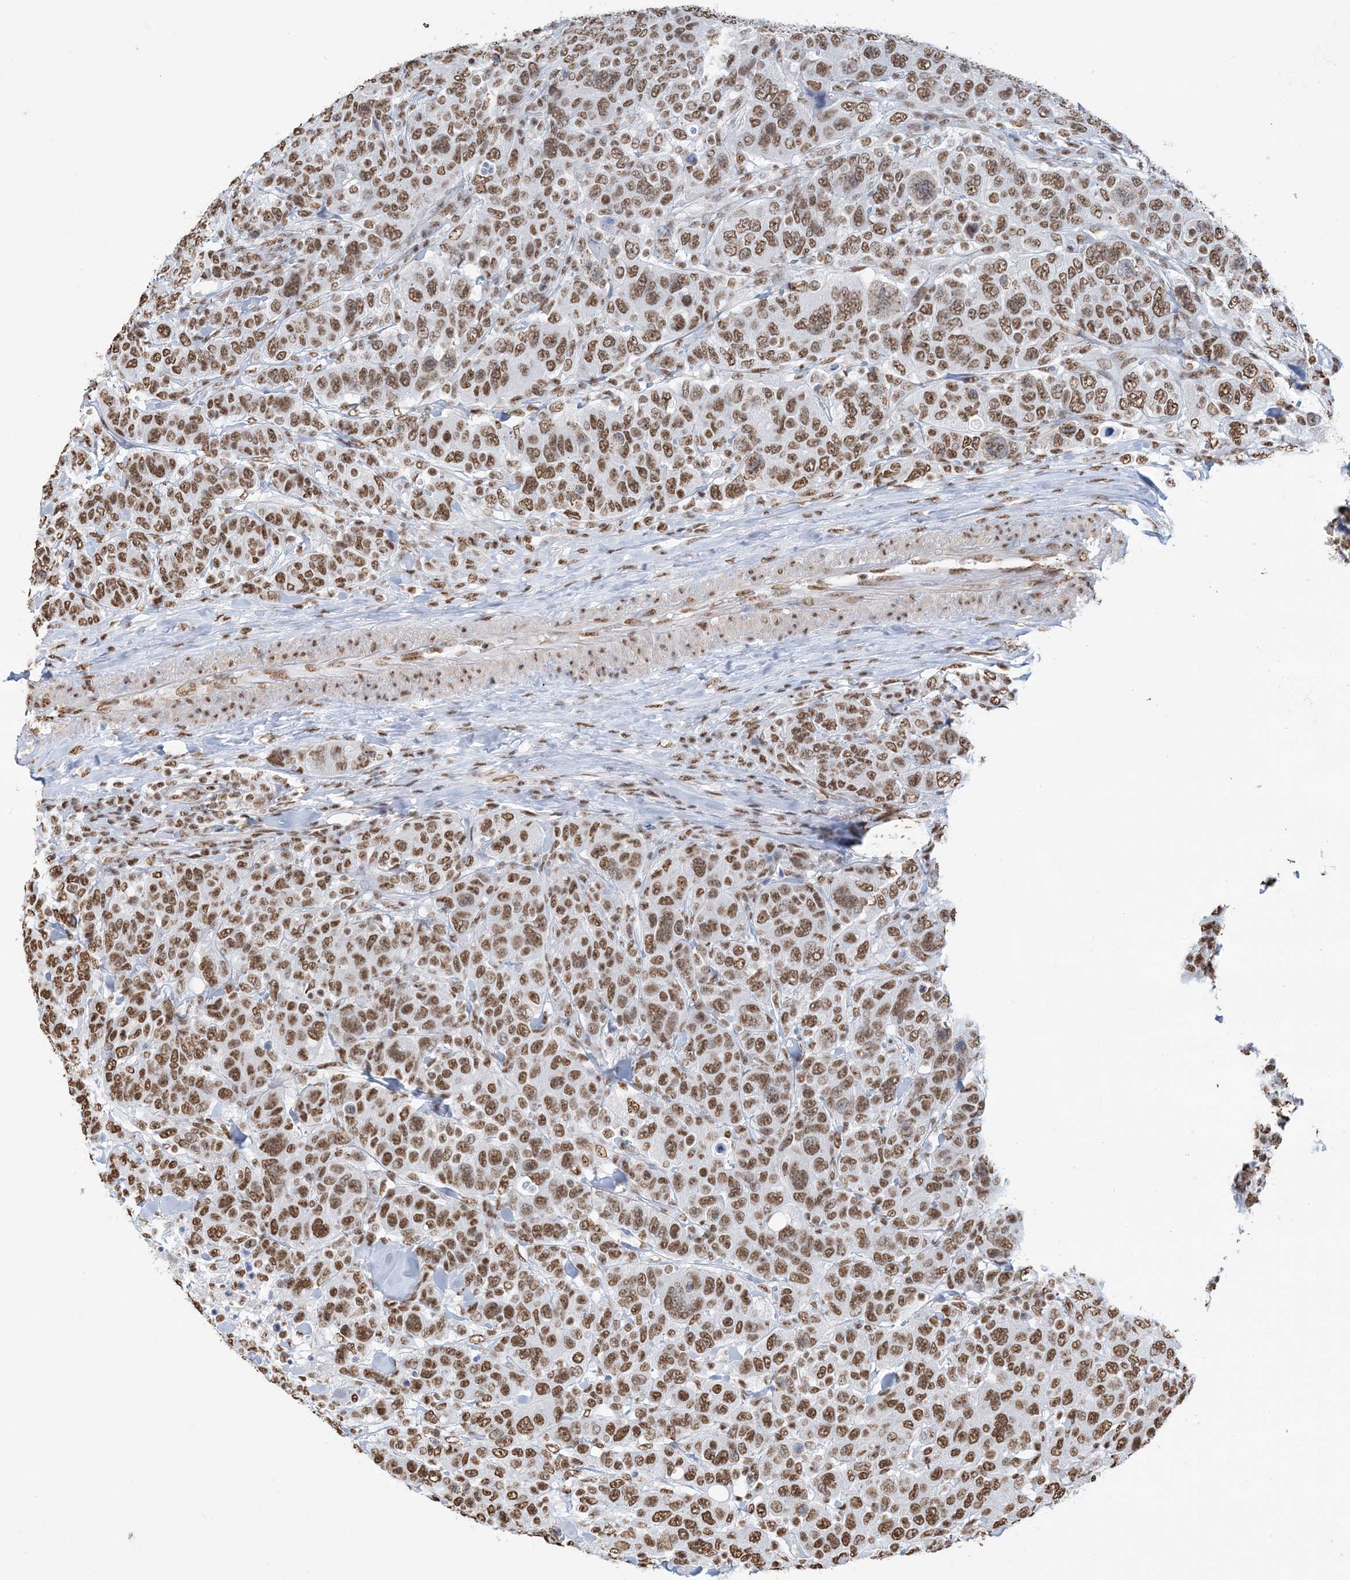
{"staining": {"intensity": "moderate", "quantity": ">75%", "location": "nuclear"}, "tissue": "breast cancer", "cell_type": "Tumor cells", "image_type": "cancer", "snomed": [{"axis": "morphology", "description": "Duct carcinoma"}, {"axis": "topography", "description": "Breast"}], "caption": "Breast cancer (infiltrating ductal carcinoma) stained with DAB (3,3'-diaminobenzidine) immunohistochemistry reveals medium levels of moderate nuclear staining in about >75% of tumor cells. (DAB IHC with brightfield microscopy, high magnification).", "gene": "ZNF792", "patient": {"sex": "female", "age": 37}}